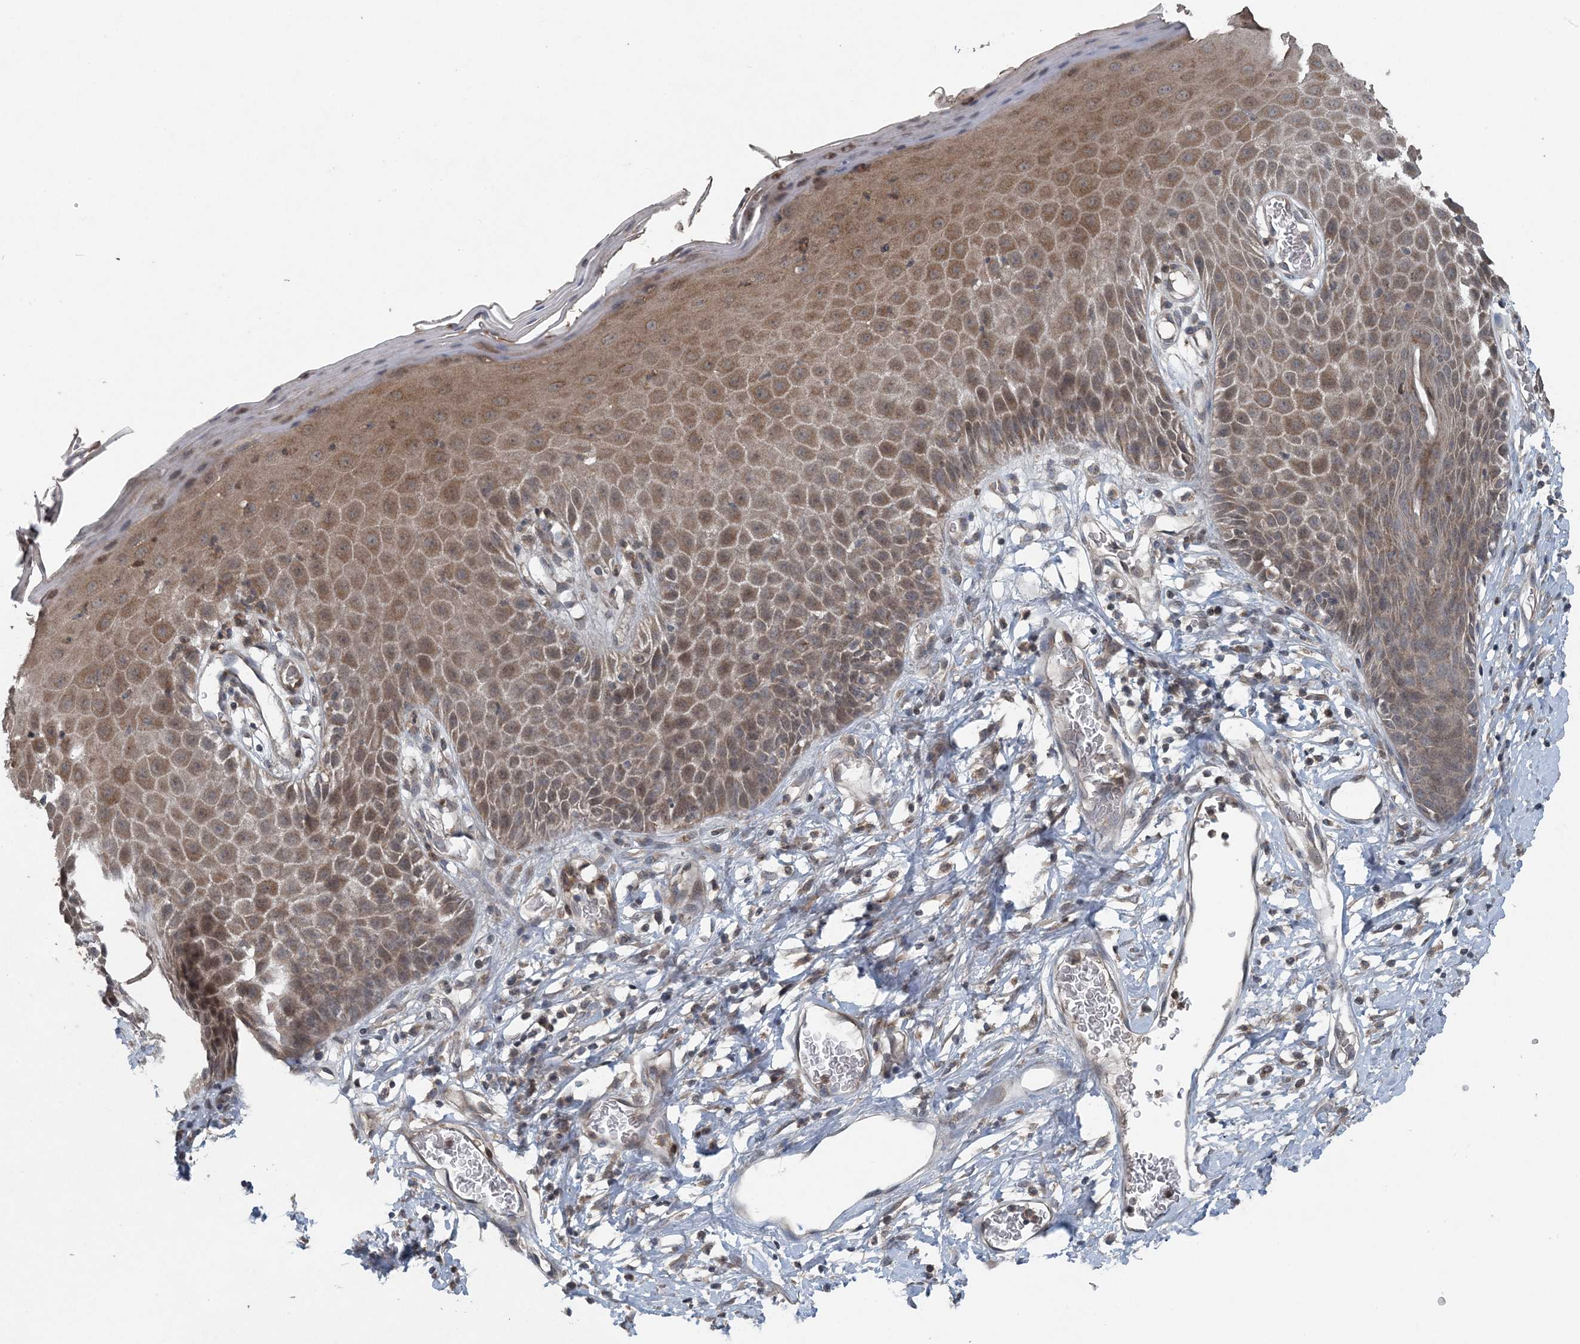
{"staining": {"intensity": "moderate", "quantity": ">75%", "location": "cytoplasmic/membranous"}, "tissue": "skin", "cell_type": "Epidermal cells", "image_type": "normal", "snomed": [{"axis": "morphology", "description": "Normal tissue, NOS"}, {"axis": "topography", "description": "Vulva"}], "caption": "Immunohistochemistry micrograph of normal skin: skin stained using IHC displays medium levels of moderate protein expression localized specifically in the cytoplasmic/membranous of epidermal cells, appearing as a cytoplasmic/membranous brown color.", "gene": "MYO9B", "patient": {"sex": "female", "age": 68}}